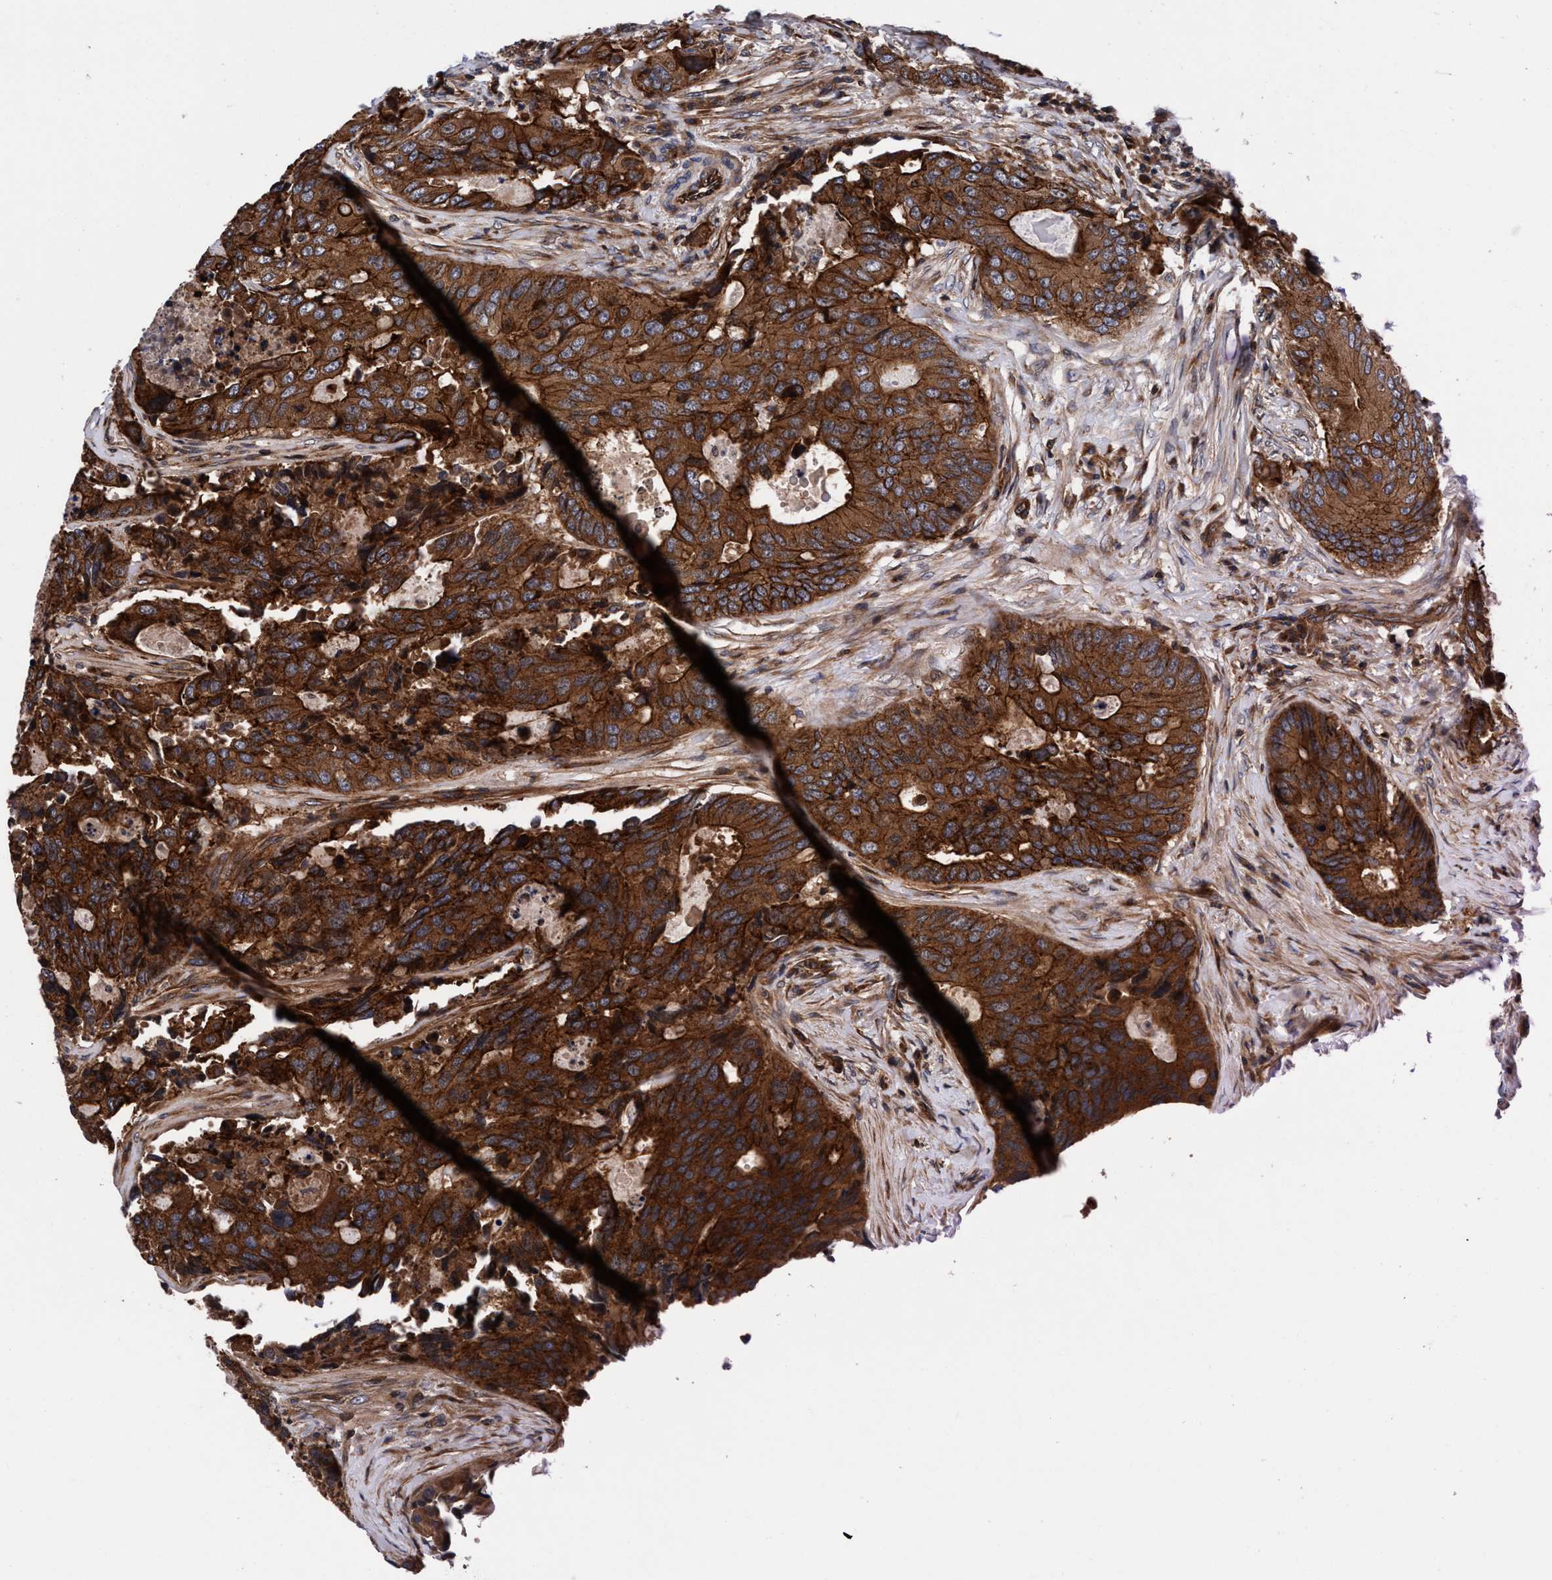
{"staining": {"intensity": "strong", "quantity": ">75%", "location": "cytoplasmic/membranous"}, "tissue": "colorectal cancer", "cell_type": "Tumor cells", "image_type": "cancer", "snomed": [{"axis": "morphology", "description": "Adenocarcinoma, NOS"}, {"axis": "topography", "description": "Colon"}], "caption": "IHC photomicrograph of human colorectal cancer (adenocarcinoma) stained for a protein (brown), which exhibits high levels of strong cytoplasmic/membranous positivity in approximately >75% of tumor cells.", "gene": "MCM3AP", "patient": {"sex": "male", "age": 71}}